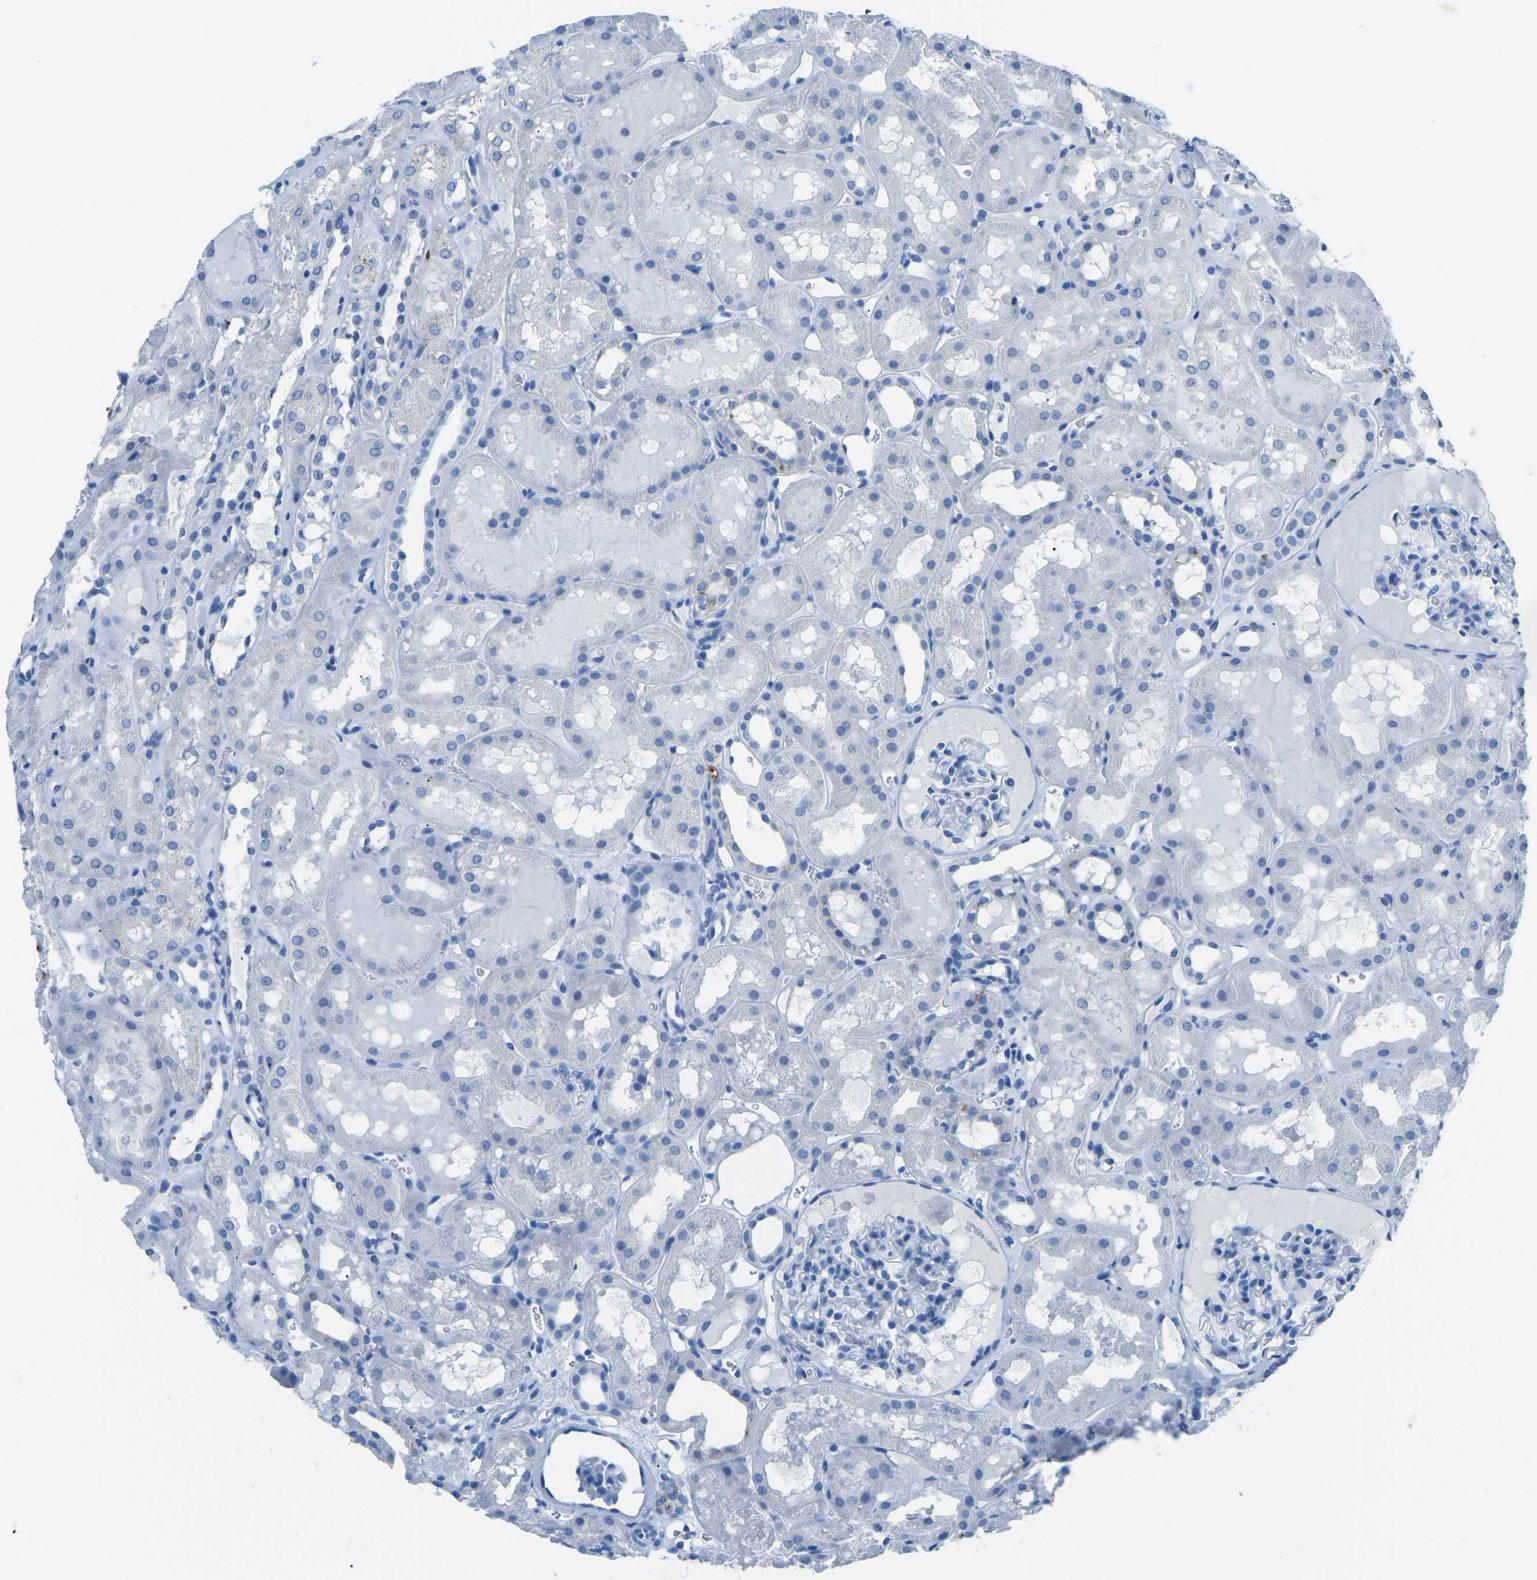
{"staining": {"intensity": "negative", "quantity": "none", "location": "none"}, "tissue": "kidney", "cell_type": "Cells in glomeruli", "image_type": "normal", "snomed": [{"axis": "morphology", "description": "Normal tissue, NOS"}, {"axis": "topography", "description": "Kidney"}, {"axis": "topography", "description": "Urinary bladder"}], "caption": "The image exhibits no staining of cells in glomeruli in normal kidney. The staining is performed using DAB brown chromogen with nuclei counter-stained in using hematoxylin.", "gene": "MYH8", "patient": {"sex": "male", "age": 16}}